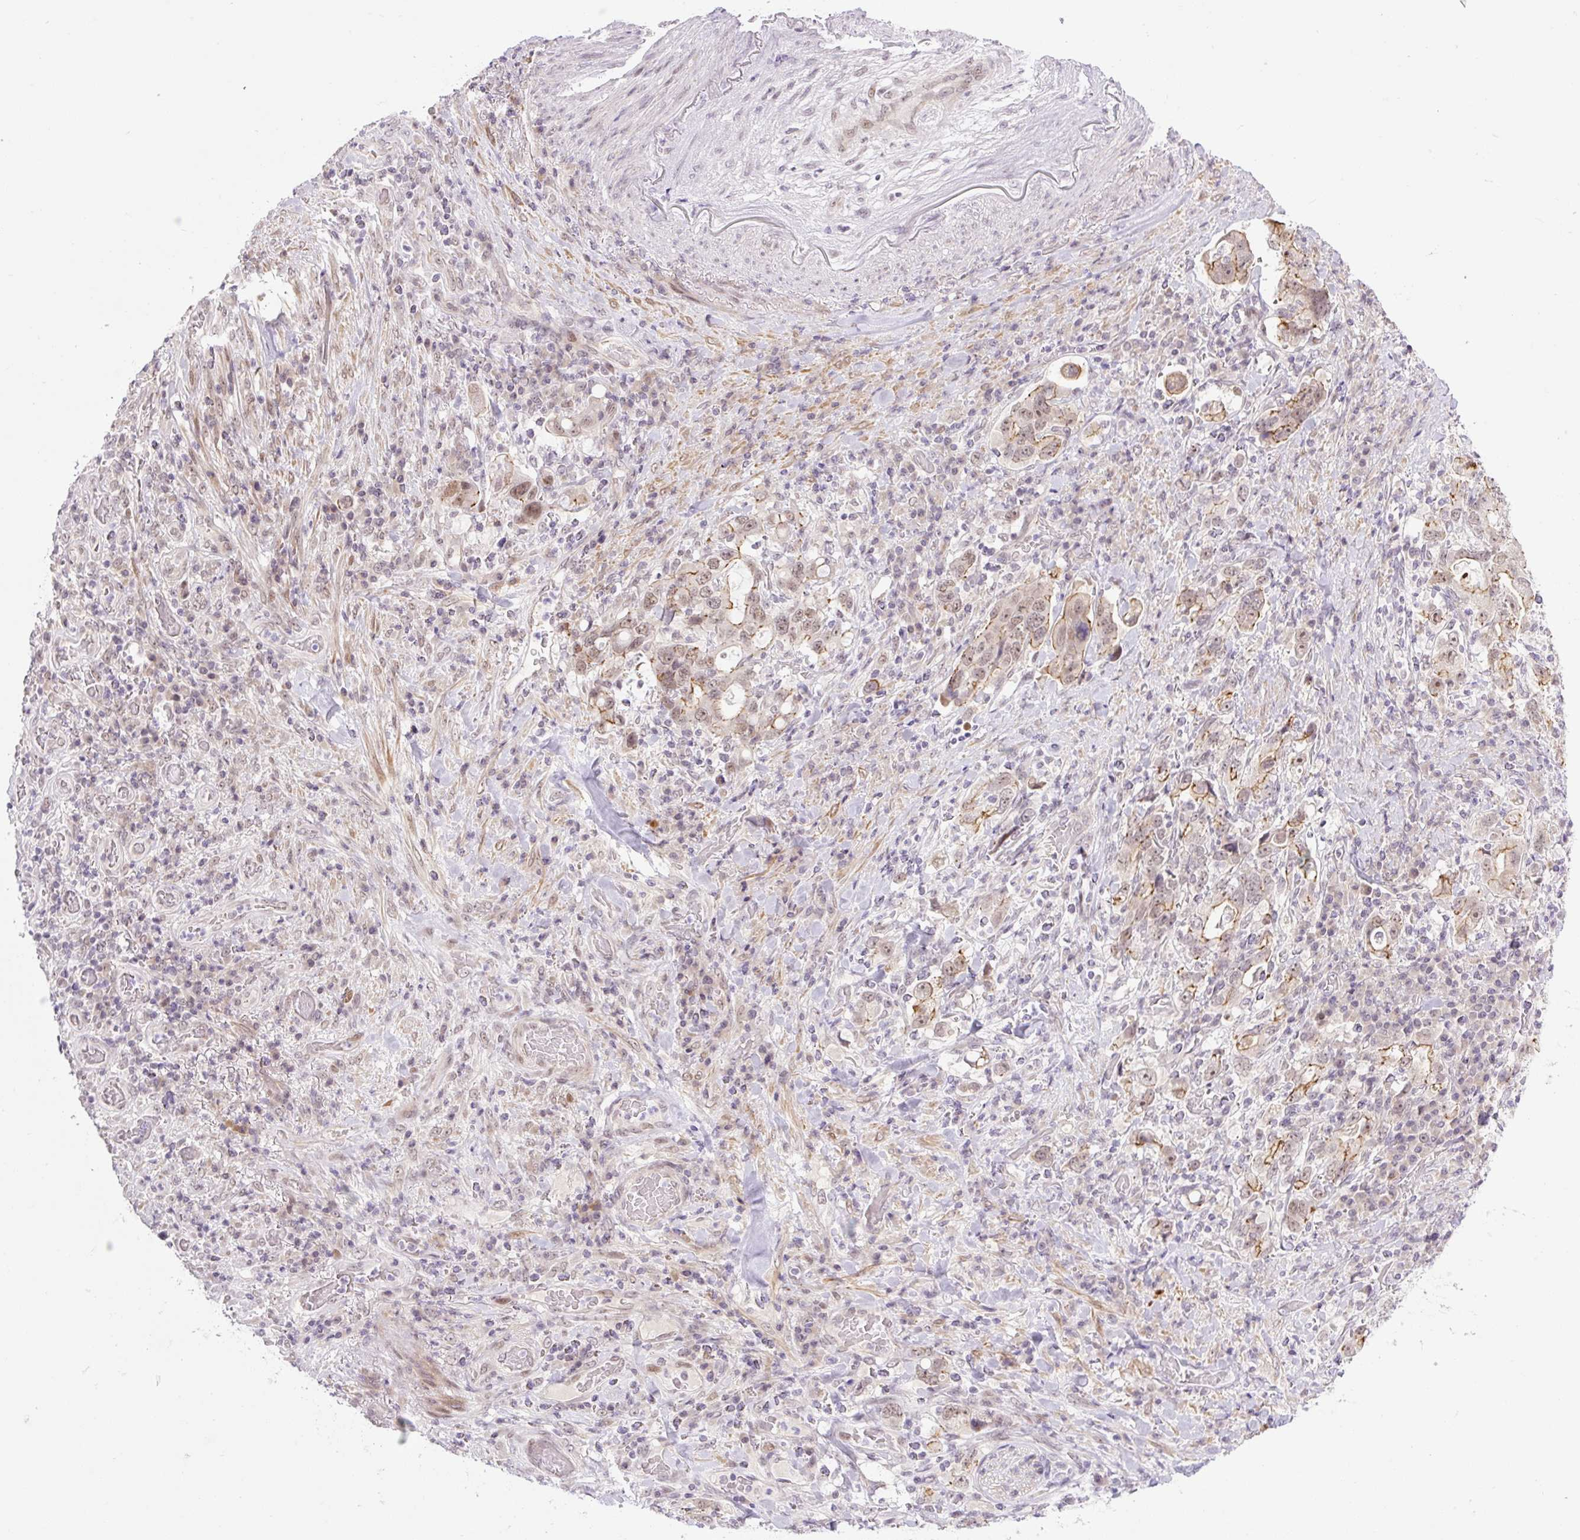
{"staining": {"intensity": "moderate", "quantity": ">75%", "location": "cytoplasmic/membranous,nuclear"}, "tissue": "stomach cancer", "cell_type": "Tumor cells", "image_type": "cancer", "snomed": [{"axis": "morphology", "description": "Adenocarcinoma, NOS"}, {"axis": "topography", "description": "Stomach, upper"}, {"axis": "topography", "description": "Stomach"}], "caption": "Brown immunohistochemical staining in adenocarcinoma (stomach) exhibits moderate cytoplasmic/membranous and nuclear staining in about >75% of tumor cells.", "gene": "ICE1", "patient": {"sex": "male", "age": 62}}